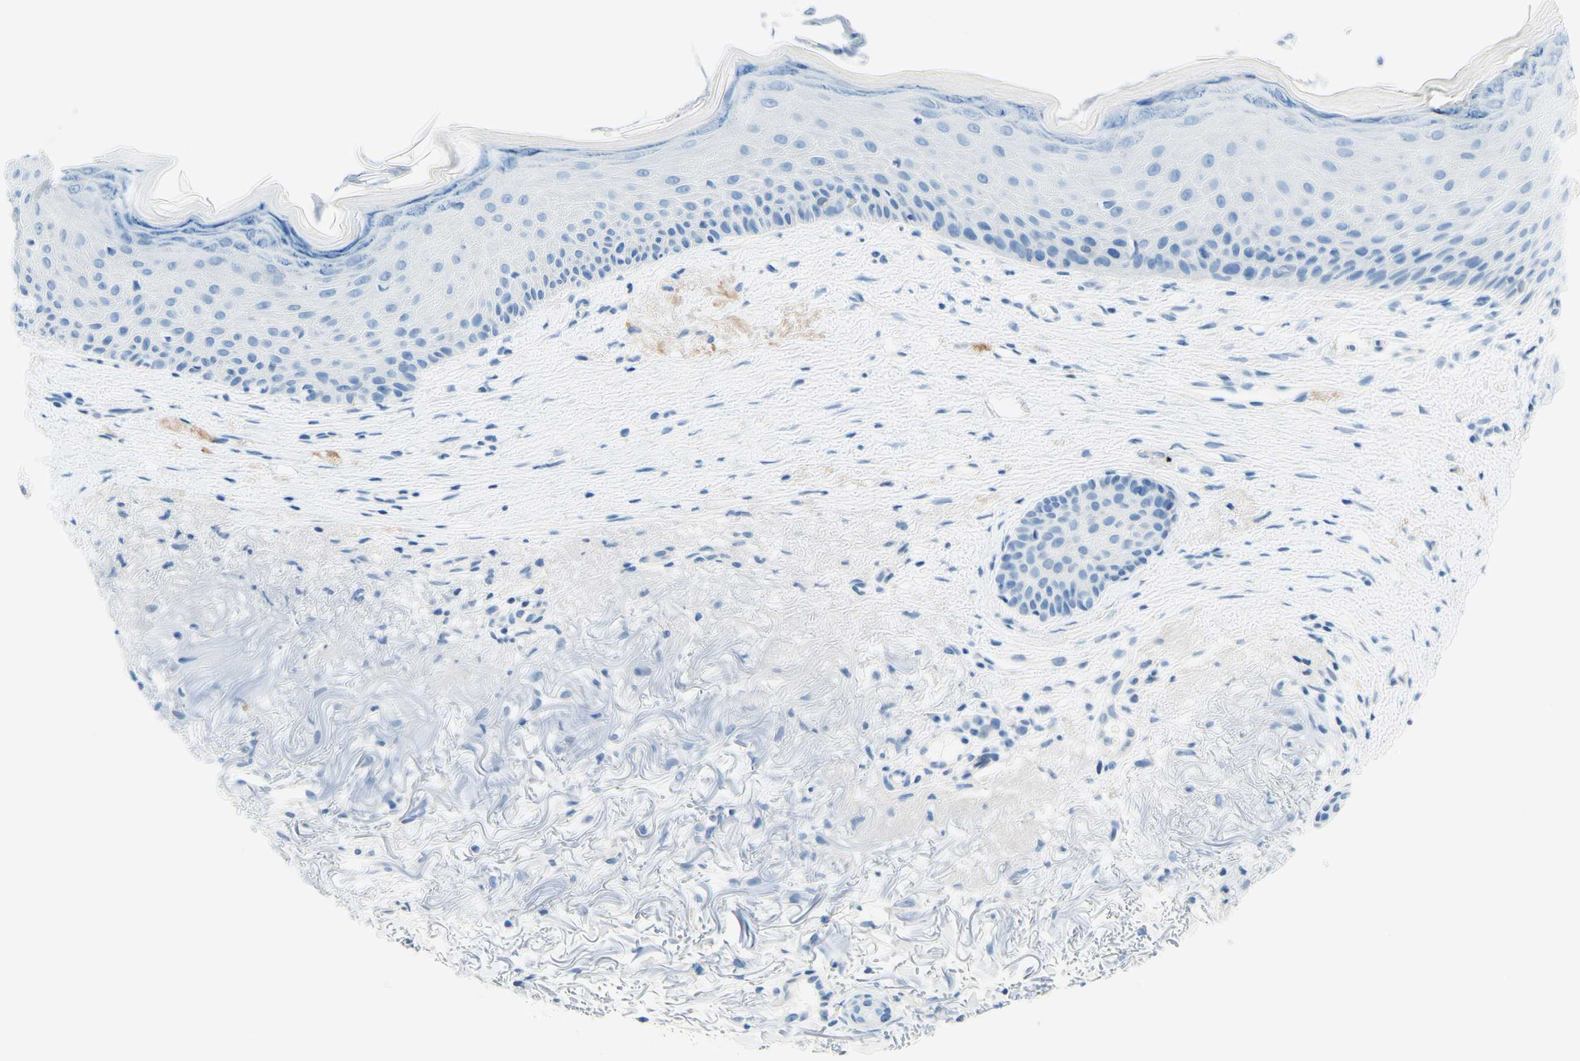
{"staining": {"intensity": "negative", "quantity": "none", "location": "none"}, "tissue": "skin cancer", "cell_type": "Tumor cells", "image_type": "cancer", "snomed": [{"axis": "morphology", "description": "Basal cell carcinoma"}, {"axis": "topography", "description": "Skin"}], "caption": "Tumor cells show no significant staining in skin basal cell carcinoma.", "gene": "PASD1", "patient": {"sex": "female", "age": 70}}